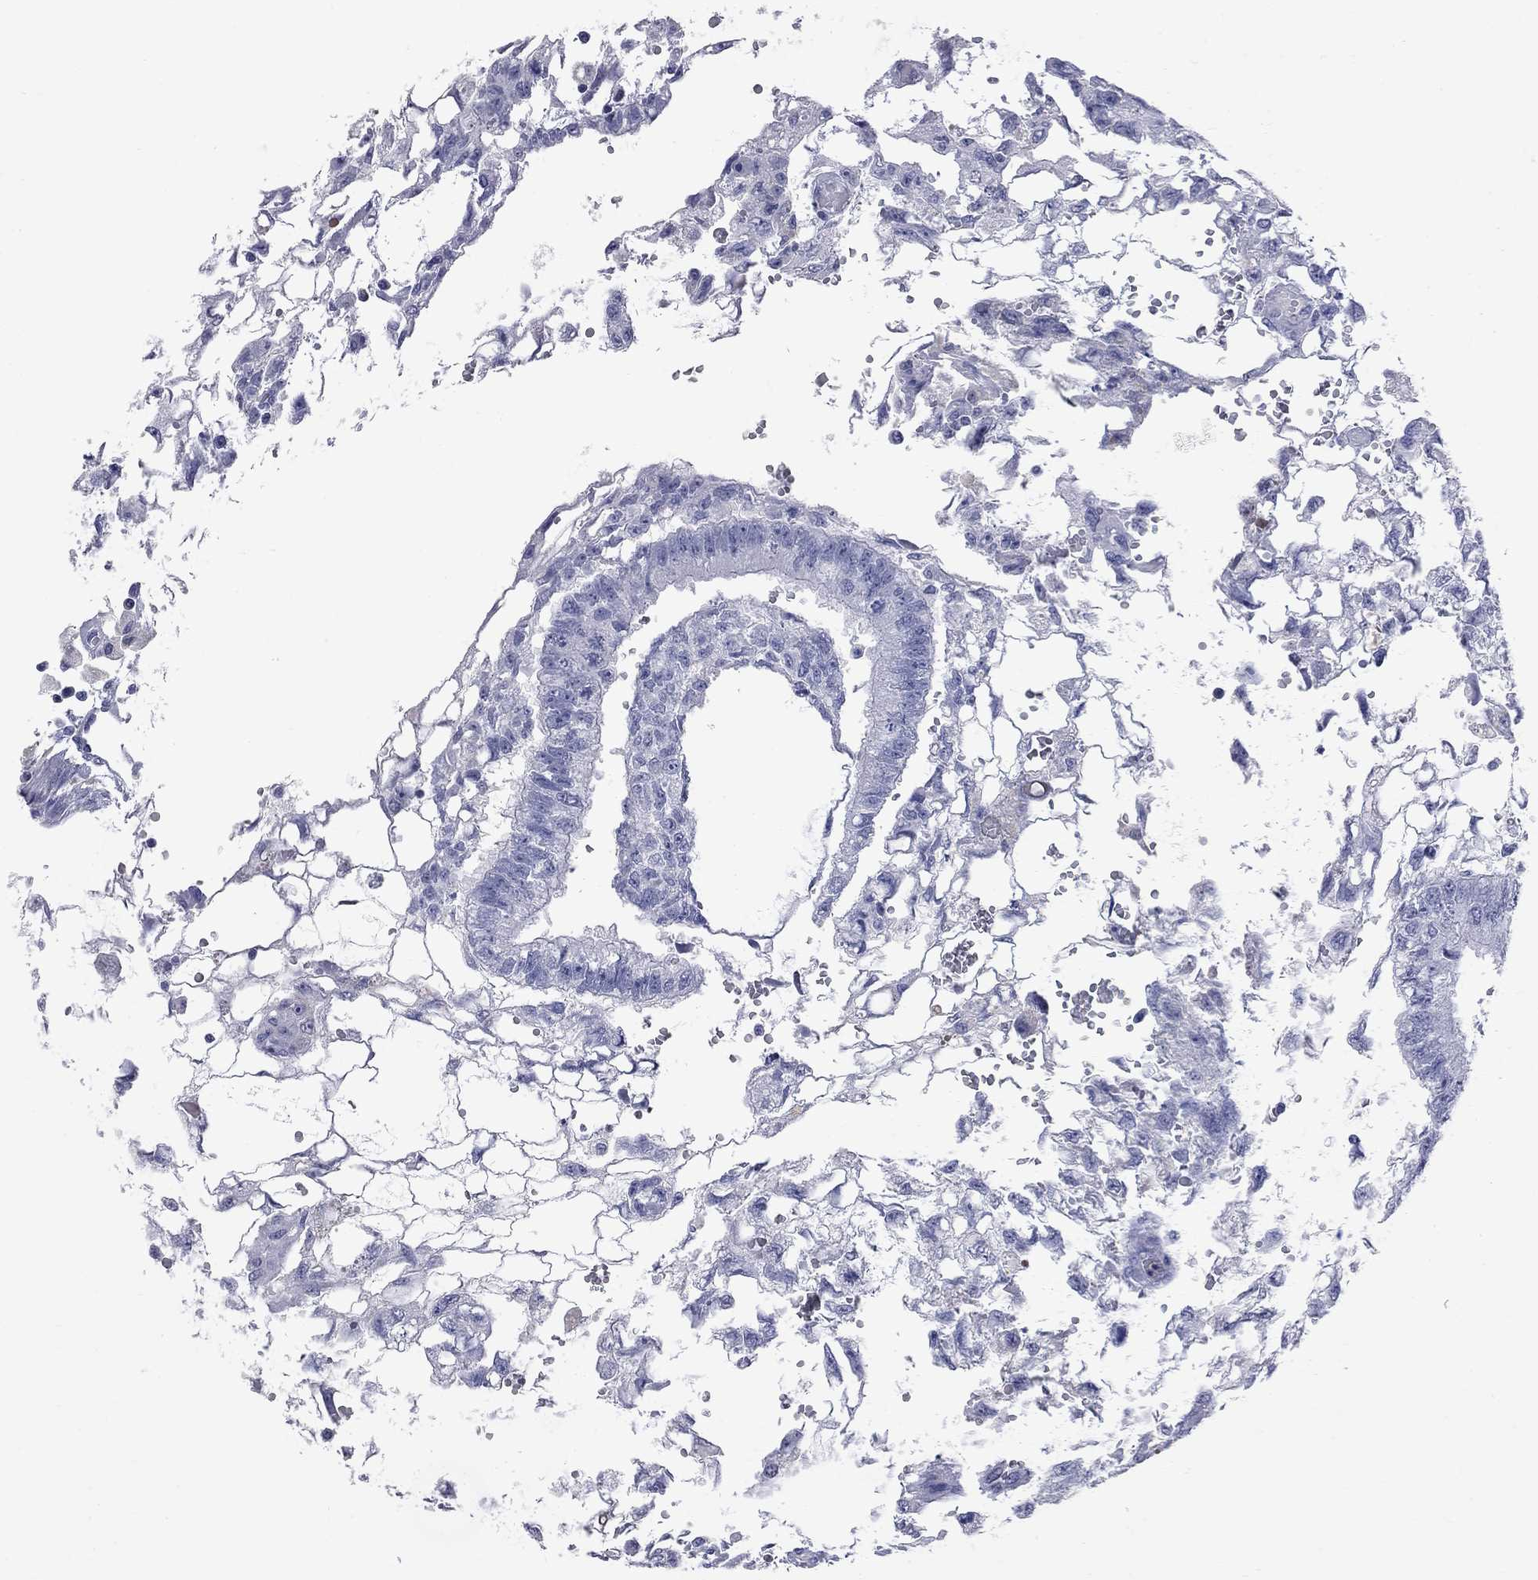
{"staining": {"intensity": "negative", "quantity": "none", "location": "none"}, "tissue": "testis cancer", "cell_type": "Tumor cells", "image_type": "cancer", "snomed": [{"axis": "morphology", "description": "Carcinoma, Embryonal, NOS"}, {"axis": "topography", "description": "Testis"}], "caption": "There is no significant expression in tumor cells of testis embryonal carcinoma.", "gene": "FAM221B", "patient": {"sex": "male", "age": 32}}